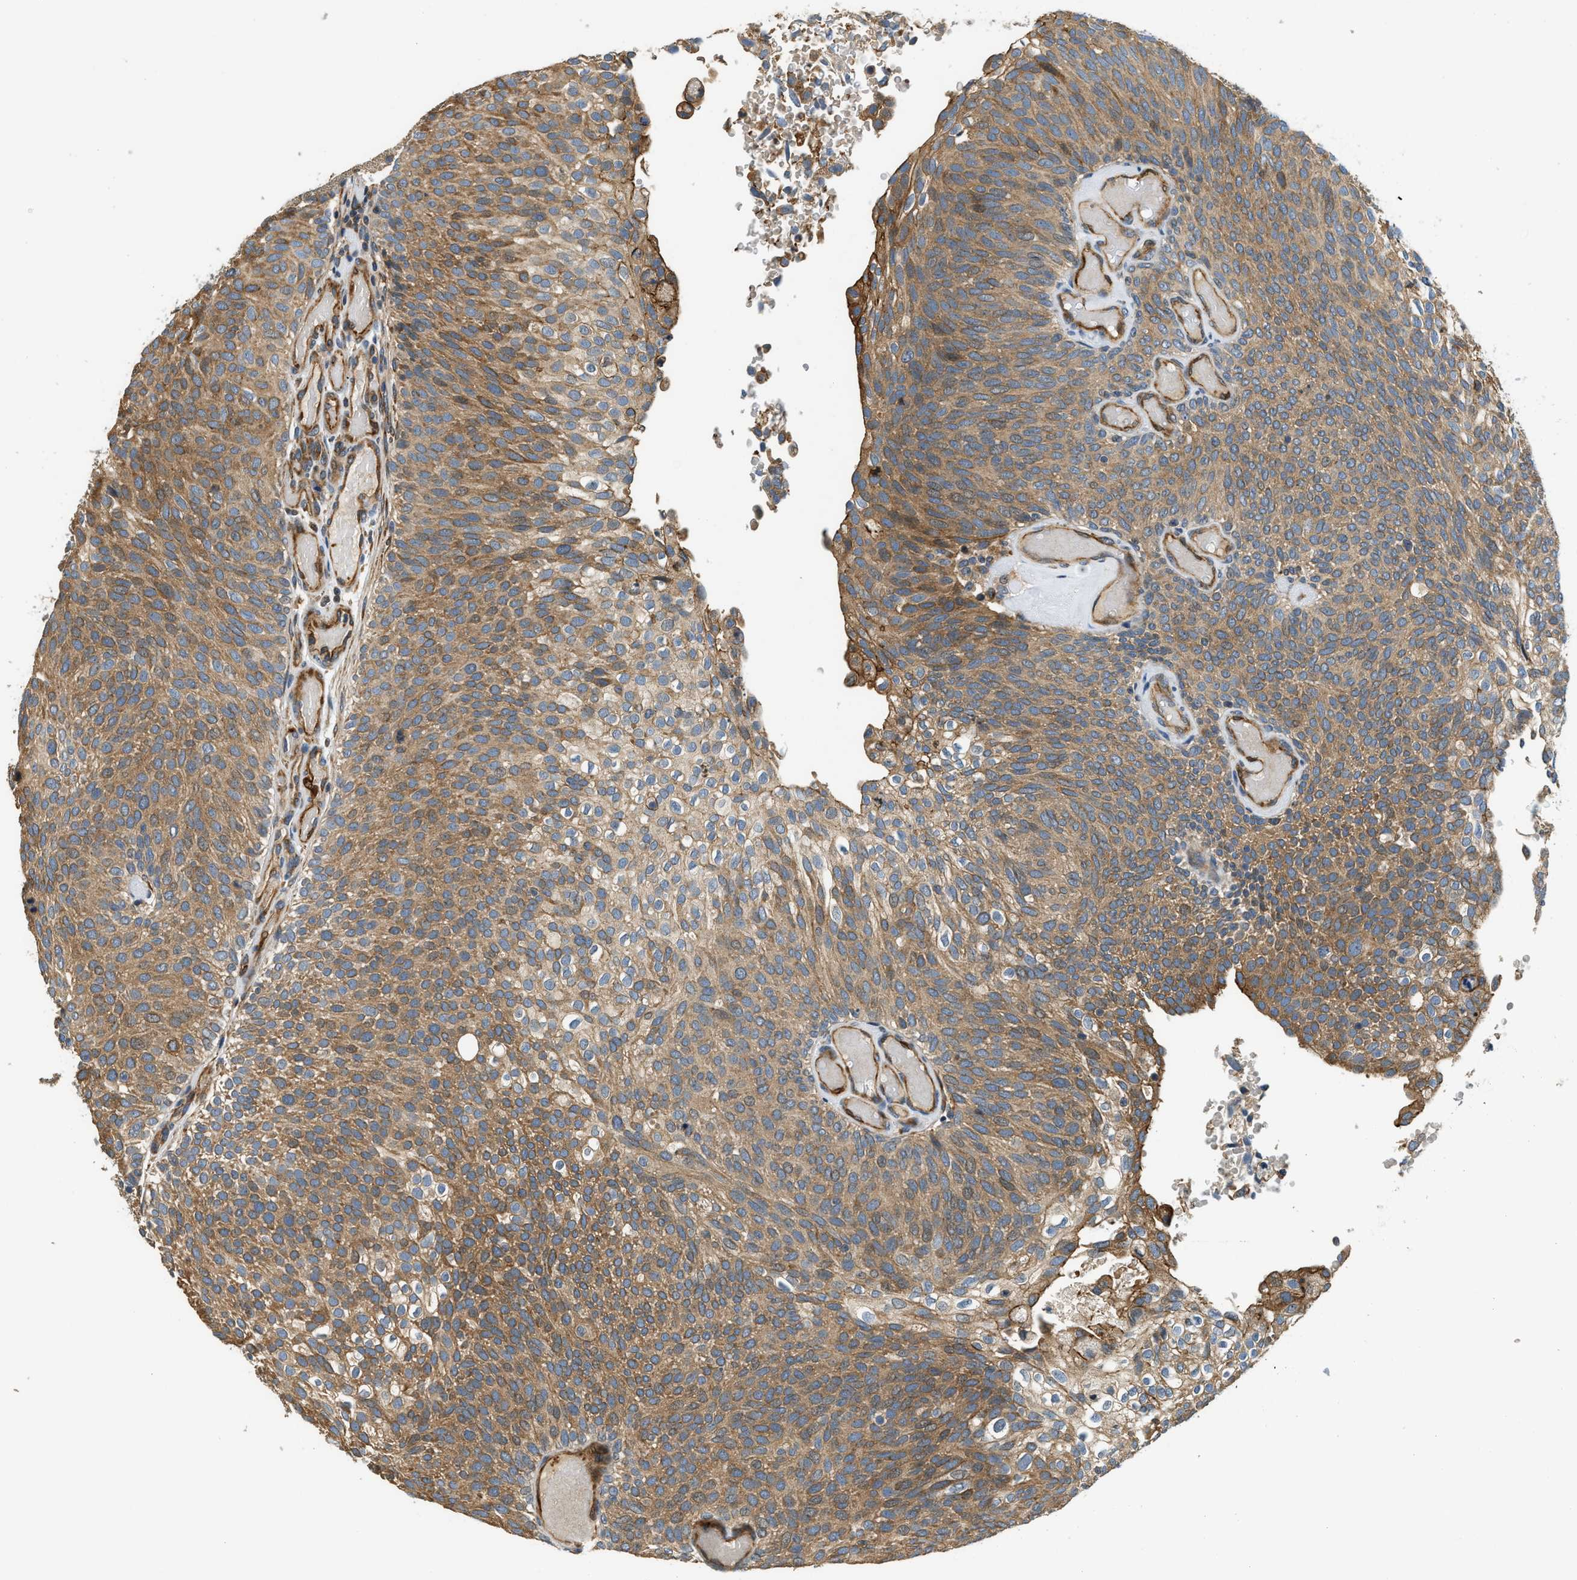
{"staining": {"intensity": "moderate", "quantity": ">75%", "location": "cytoplasmic/membranous"}, "tissue": "urothelial cancer", "cell_type": "Tumor cells", "image_type": "cancer", "snomed": [{"axis": "morphology", "description": "Urothelial carcinoma, Low grade"}, {"axis": "topography", "description": "Urinary bladder"}], "caption": "Immunohistochemistry (IHC) photomicrograph of neoplastic tissue: human urothelial cancer stained using immunohistochemistry (IHC) demonstrates medium levels of moderate protein expression localized specifically in the cytoplasmic/membranous of tumor cells, appearing as a cytoplasmic/membranous brown color.", "gene": "ALOX12", "patient": {"sex": "male", "age": 78}}